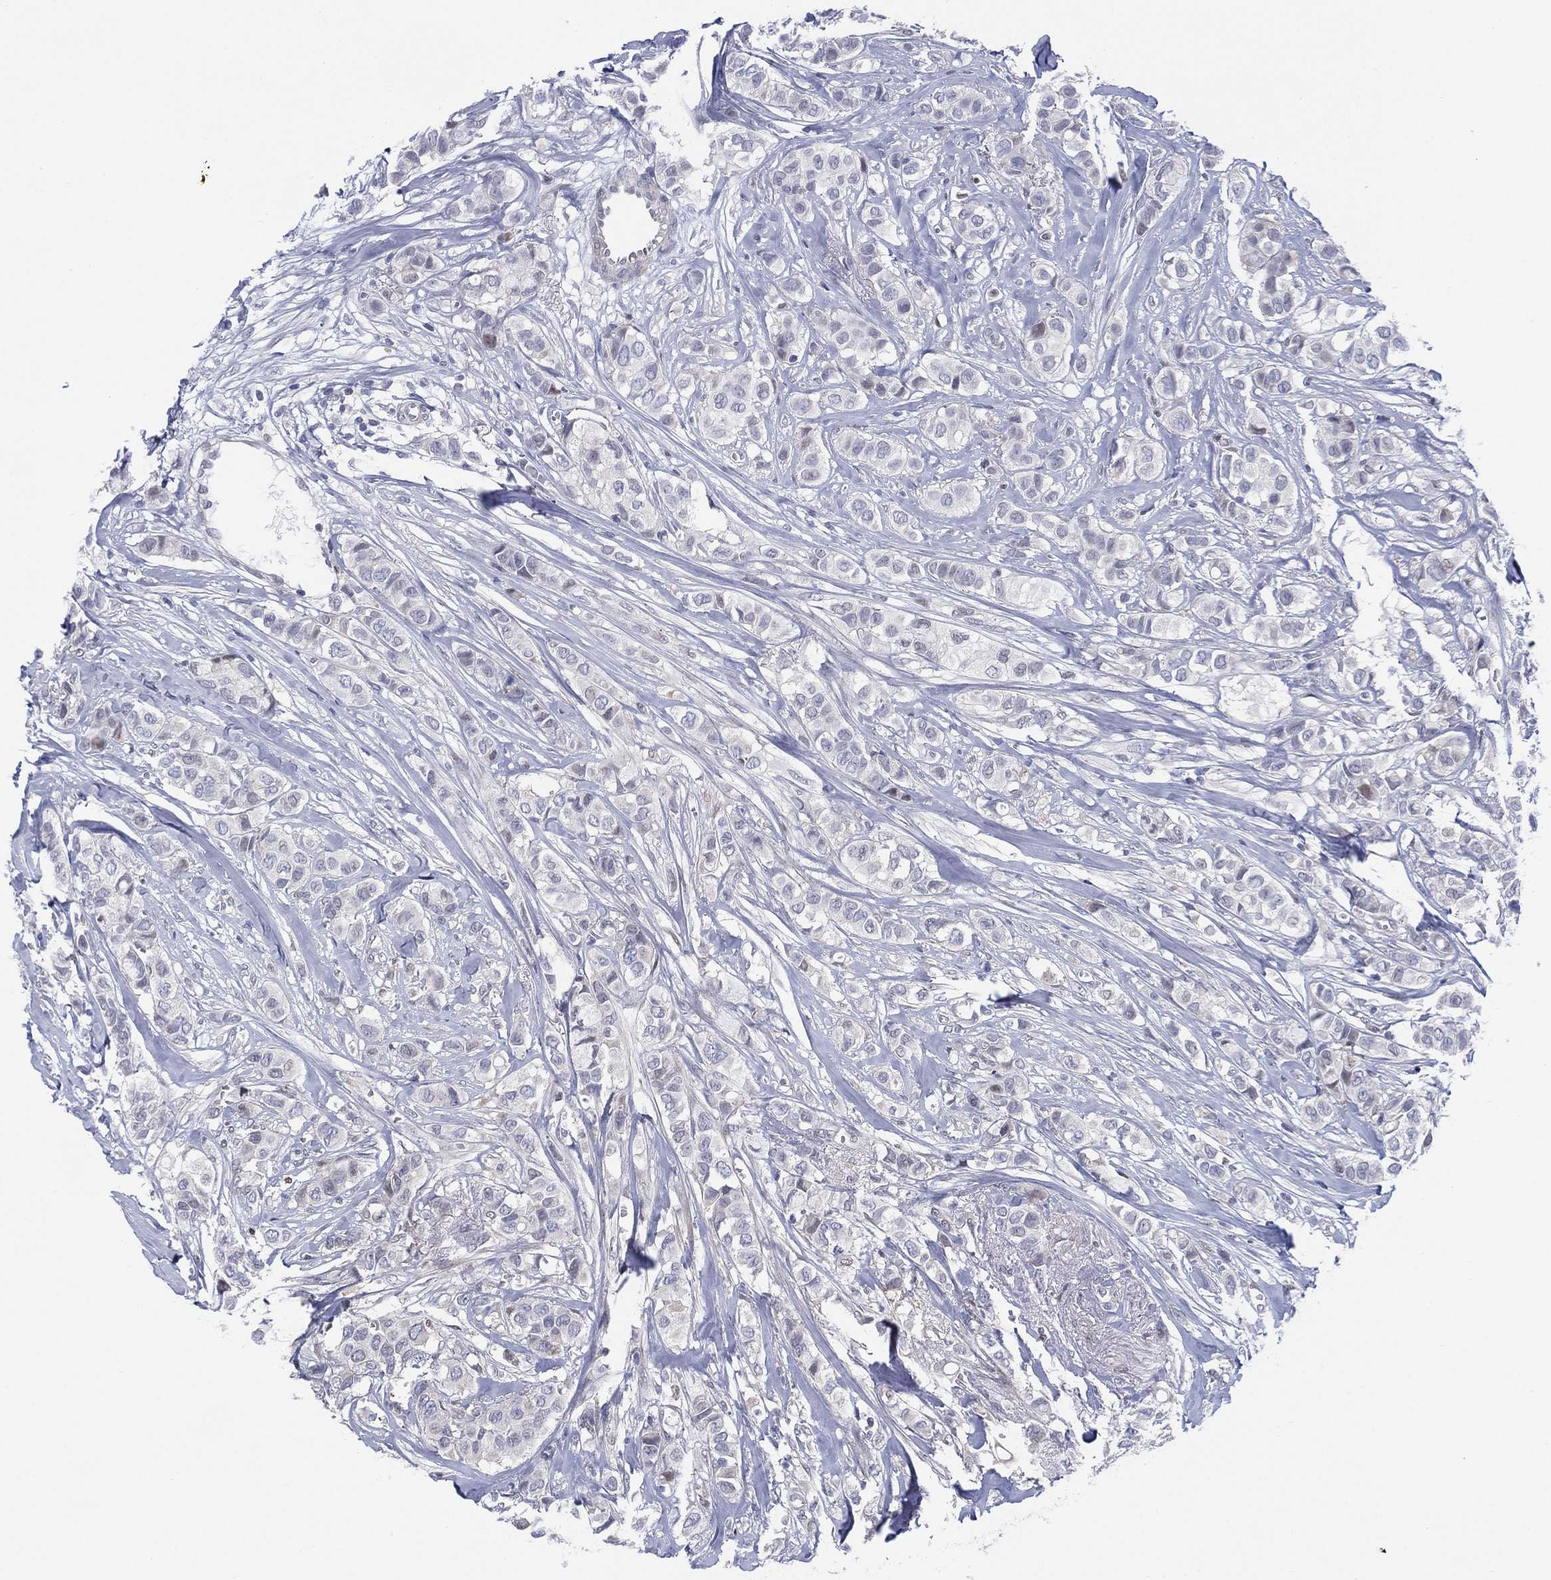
{"staining": {"intensity": "negative", "quantity": "none", "location": "none"}, "tissue": "breast cancer", "cell_type": "Tumor cells", "image_type": "cancer", "snomed": [{"axis": "morphology", "description": "Duct carcinoma"}, {"axis": "topography", "description": "Breast"}], "caption": "The image demonstrates no significant staining in tumor cells of breast invasive ductal carcinoma.", "gene": "SLC4A4", "patient": {"sex": "female", "age": 85}}